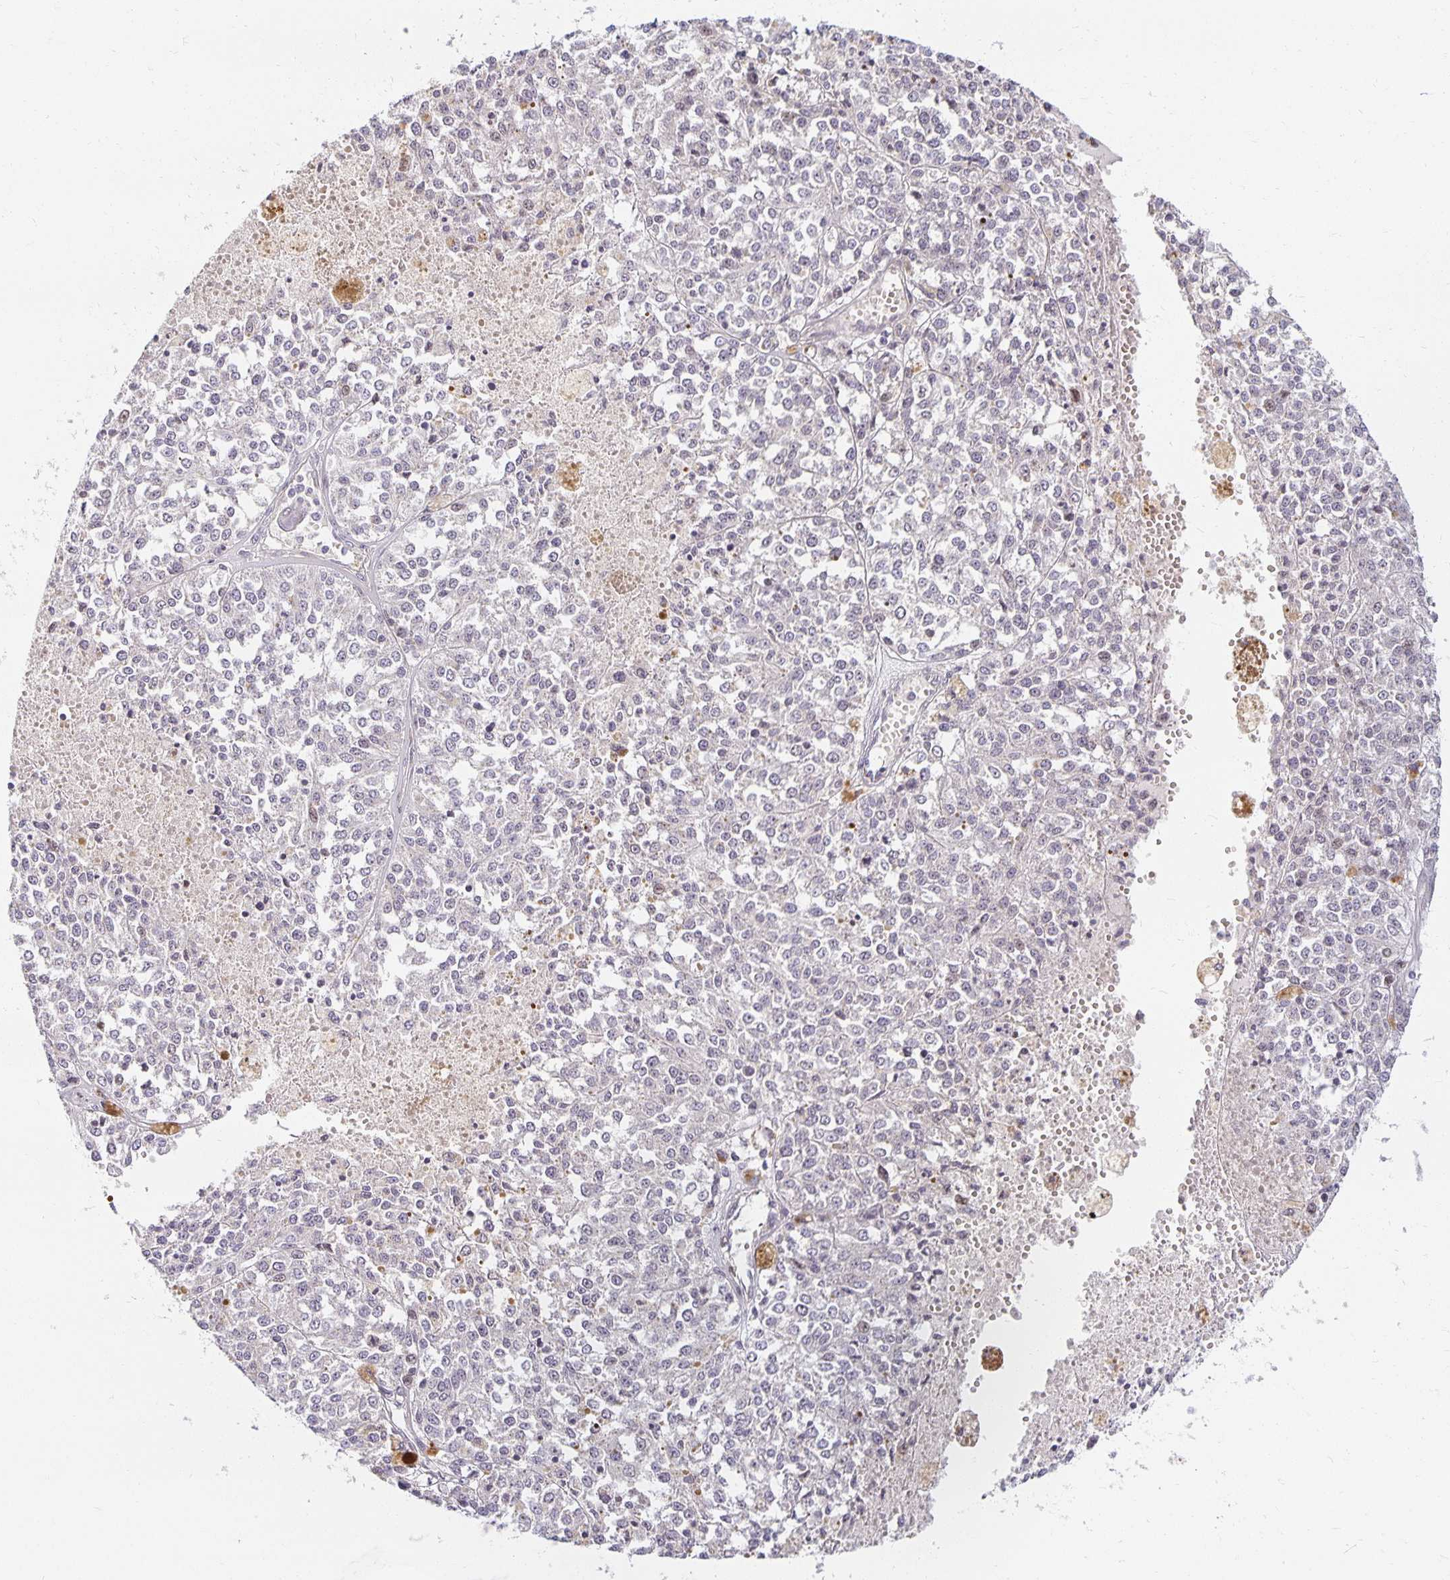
{"staining": {"intensity": "negative", "quantity": "none", "location": "none"}, "tissue": "melanoma", "cell_type": "Tumor cells", "image_type": "cancer", "snomed": [{"axis": "morphology", "description": "Malignant melanoma, Metastatic site"}, {"axis": "topography", "description": "Lymph node"}], "caption": "Tumor cells are negative for brown protein staining in melanoma.", "gene": "EHF", "patient": {"sex": "female", "age": 64}}